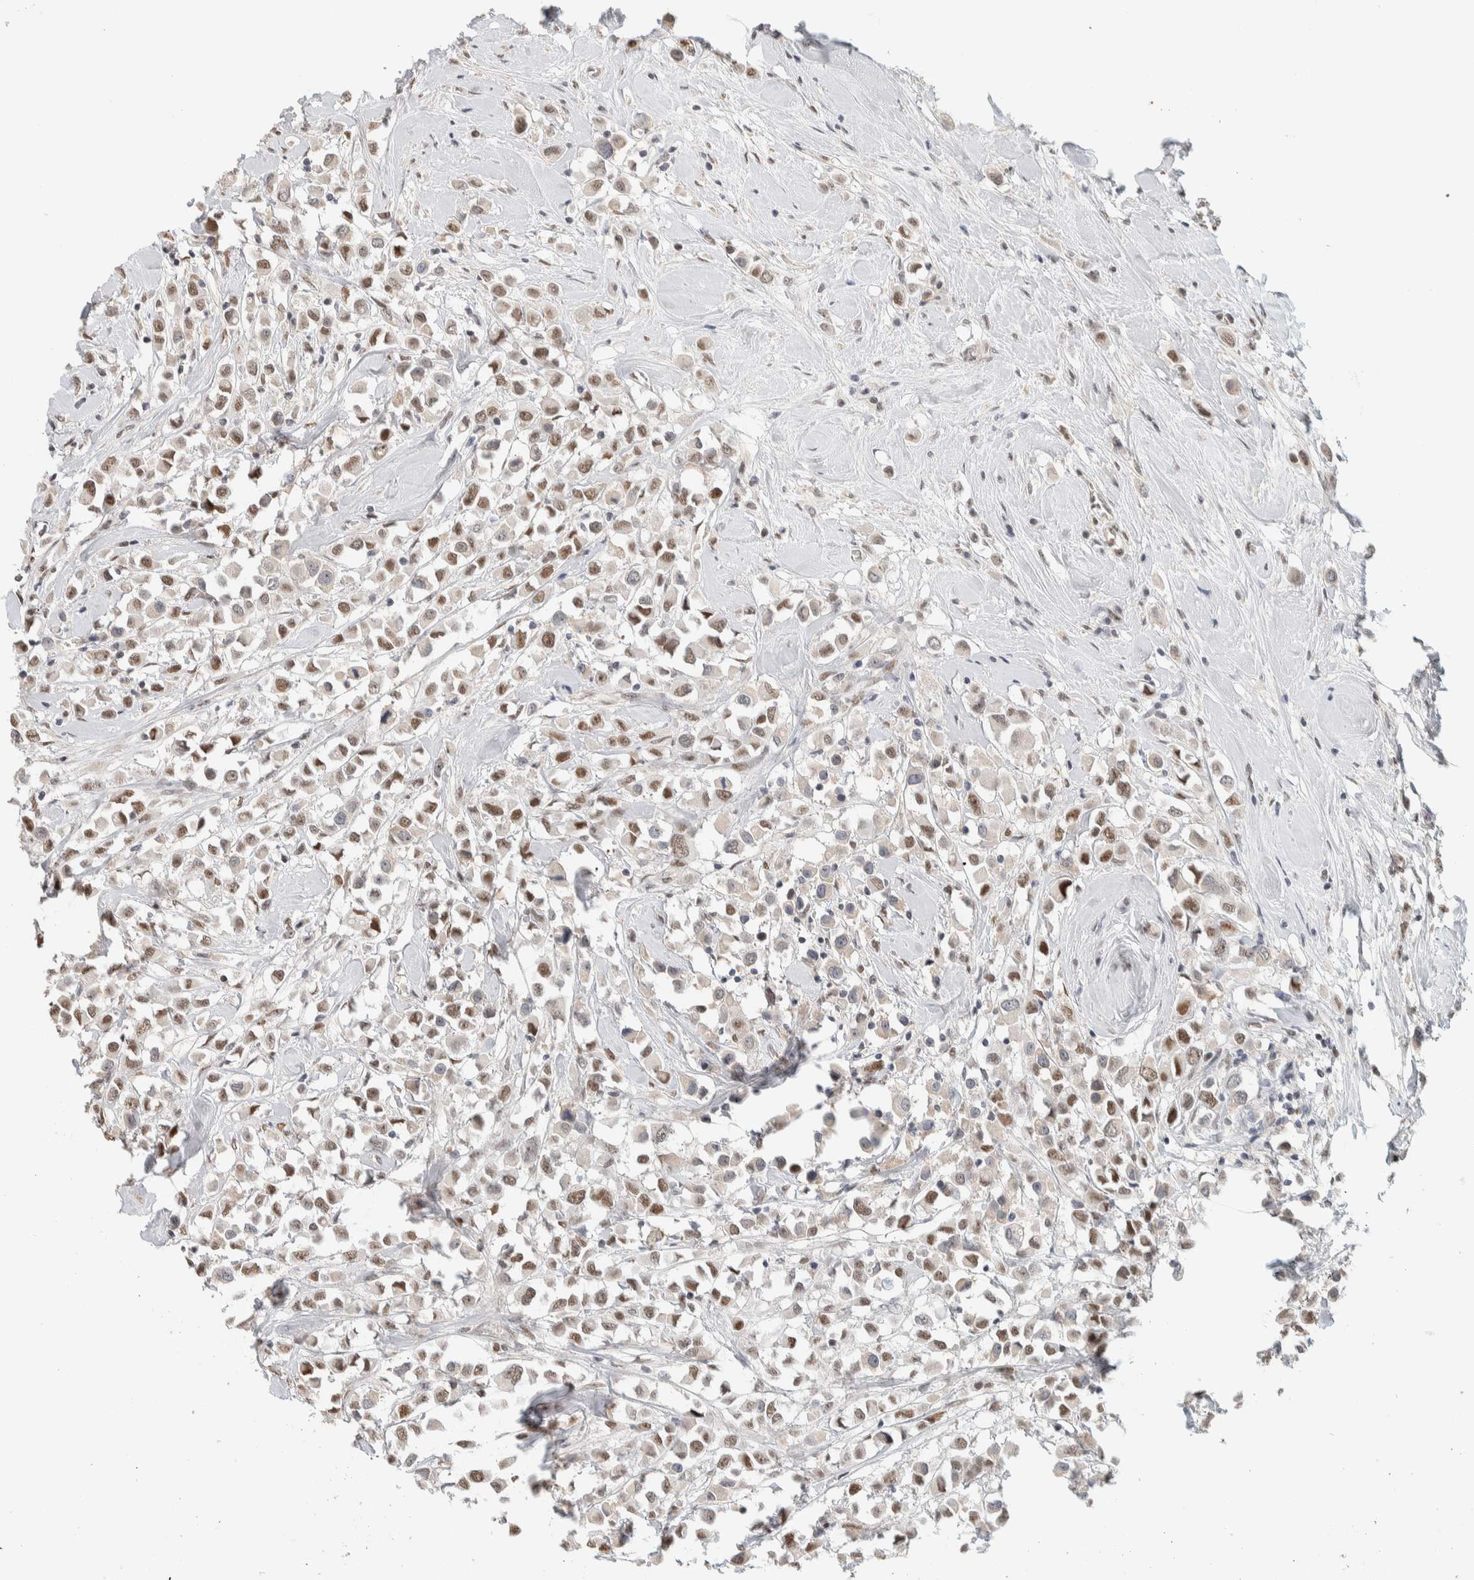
{"staining": {"intensity": "weak", "quantity": ">75%", "location": "nuclear"}, "tissue": "breast cancer", "cell_type": "Tumor cells", "image_type": "cancer", "snomed": [{"axis": "morphology", "description": "Duct carcinoma"}, {"axis": "topography", "description": "Breast"}], "caption": "This image exhibits IHC staining of human breast intraductal carcinoma, with low weak nuclear expression in approximately >75% of tumor cells.", "gene": "PUS7", "patient": {"sex": "female", "age": 61}}